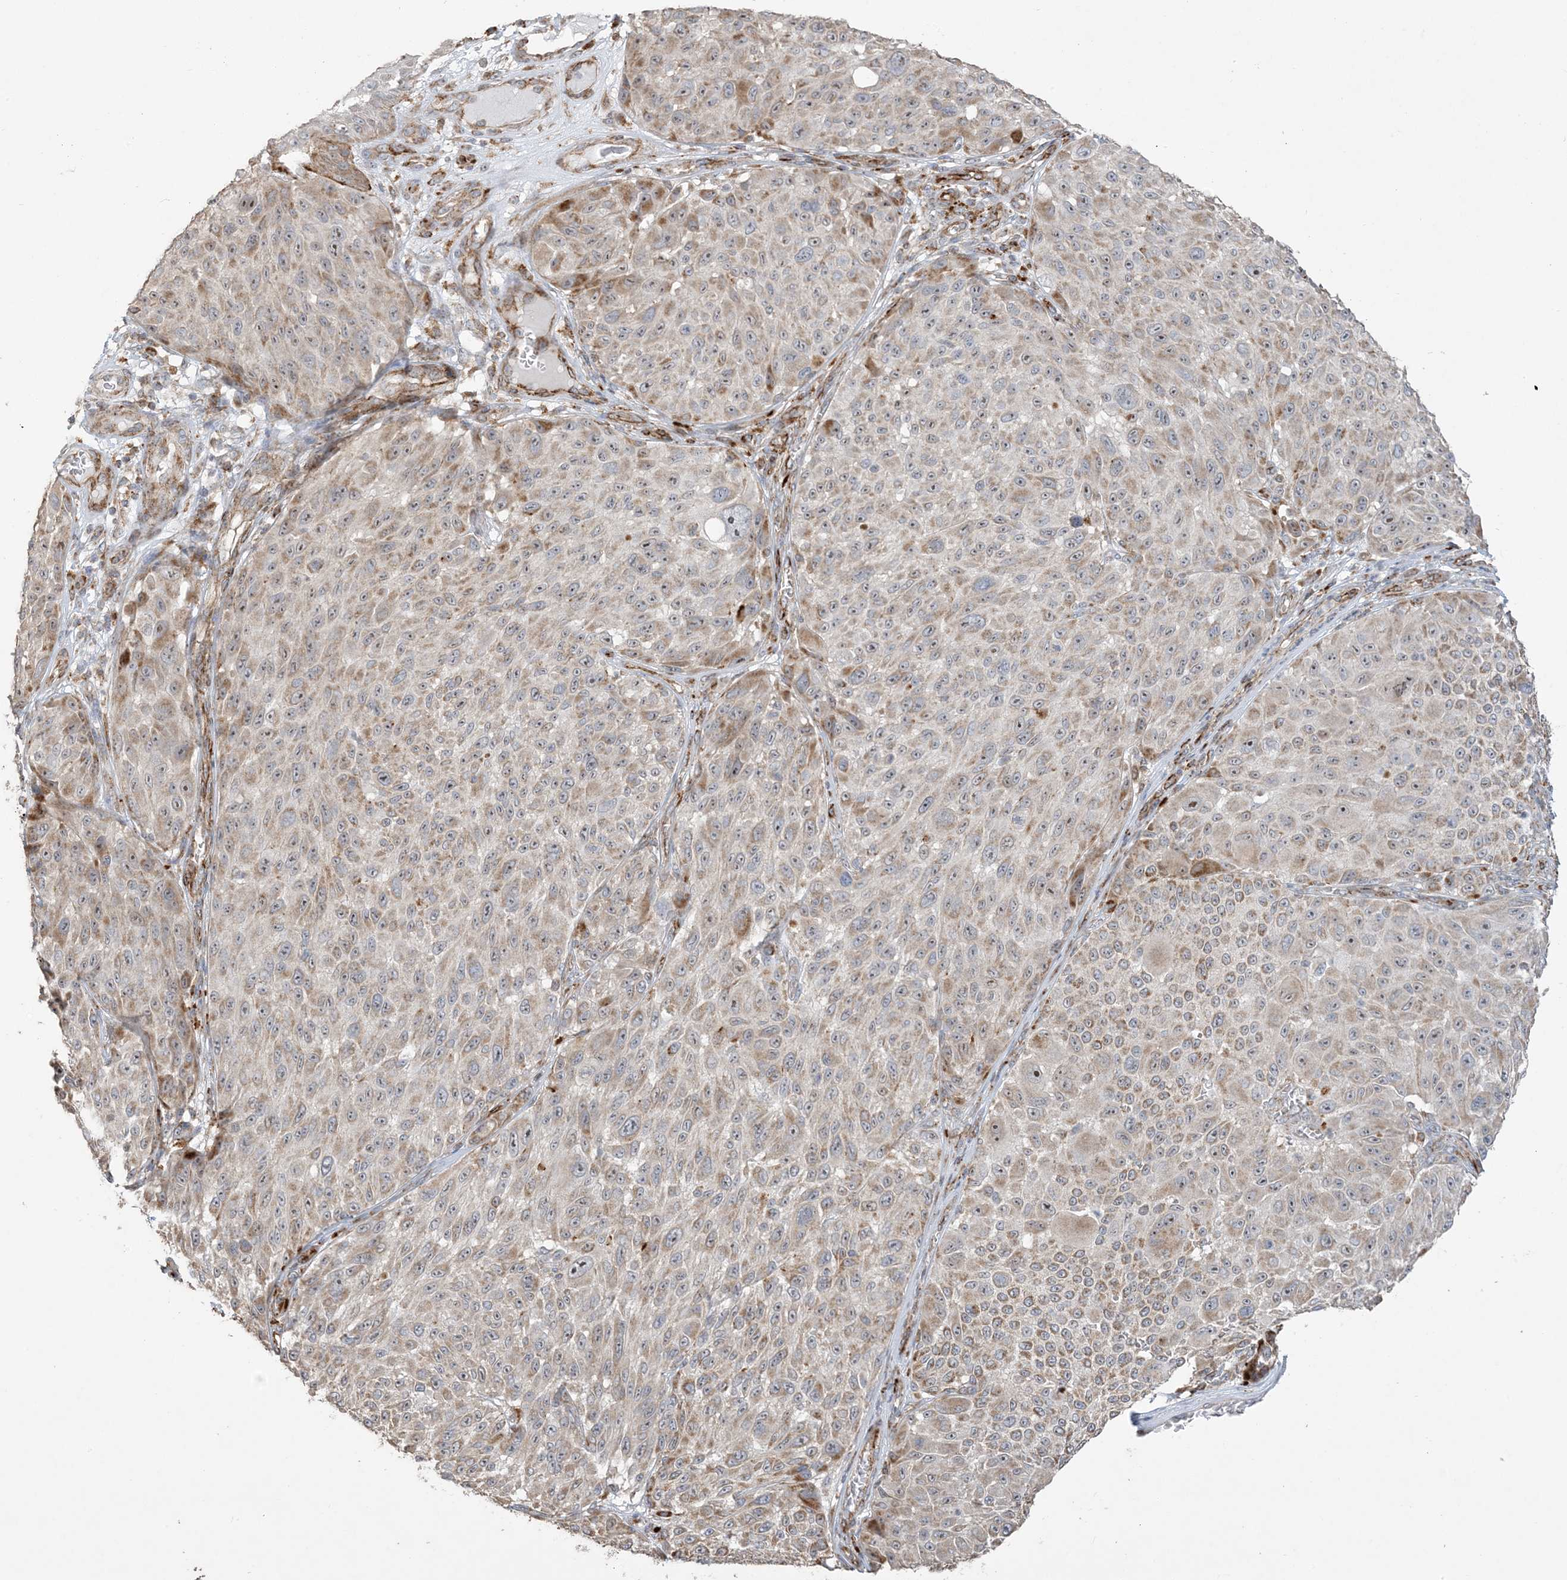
{"staining": {"intensity": "weak", "quantity": "25%-75%", "location": "cytoplasmic/membranous"}, "tissue": "melanoma", "cell_type": "Tumor cells", "image_type": "cancer", "snomed": [{"axis": "morphology", "description": "Malignant melanoma, NOS"}, {"axis": "topography", "description": "Skin"}], "caption": "Immunohistochemistry (IHC) histopathology image of neoplastic tissue: malignant melanoma stained using immunohistochemistry (IHC) exhibits low levels of weak protein expression localized specifically in the cytoplasmic/membranous of tumor cells, appearing as a cytoplasmic/membranous brown color.", "gene": "AGA", "patient": {"sex": "male", "age": 83}}